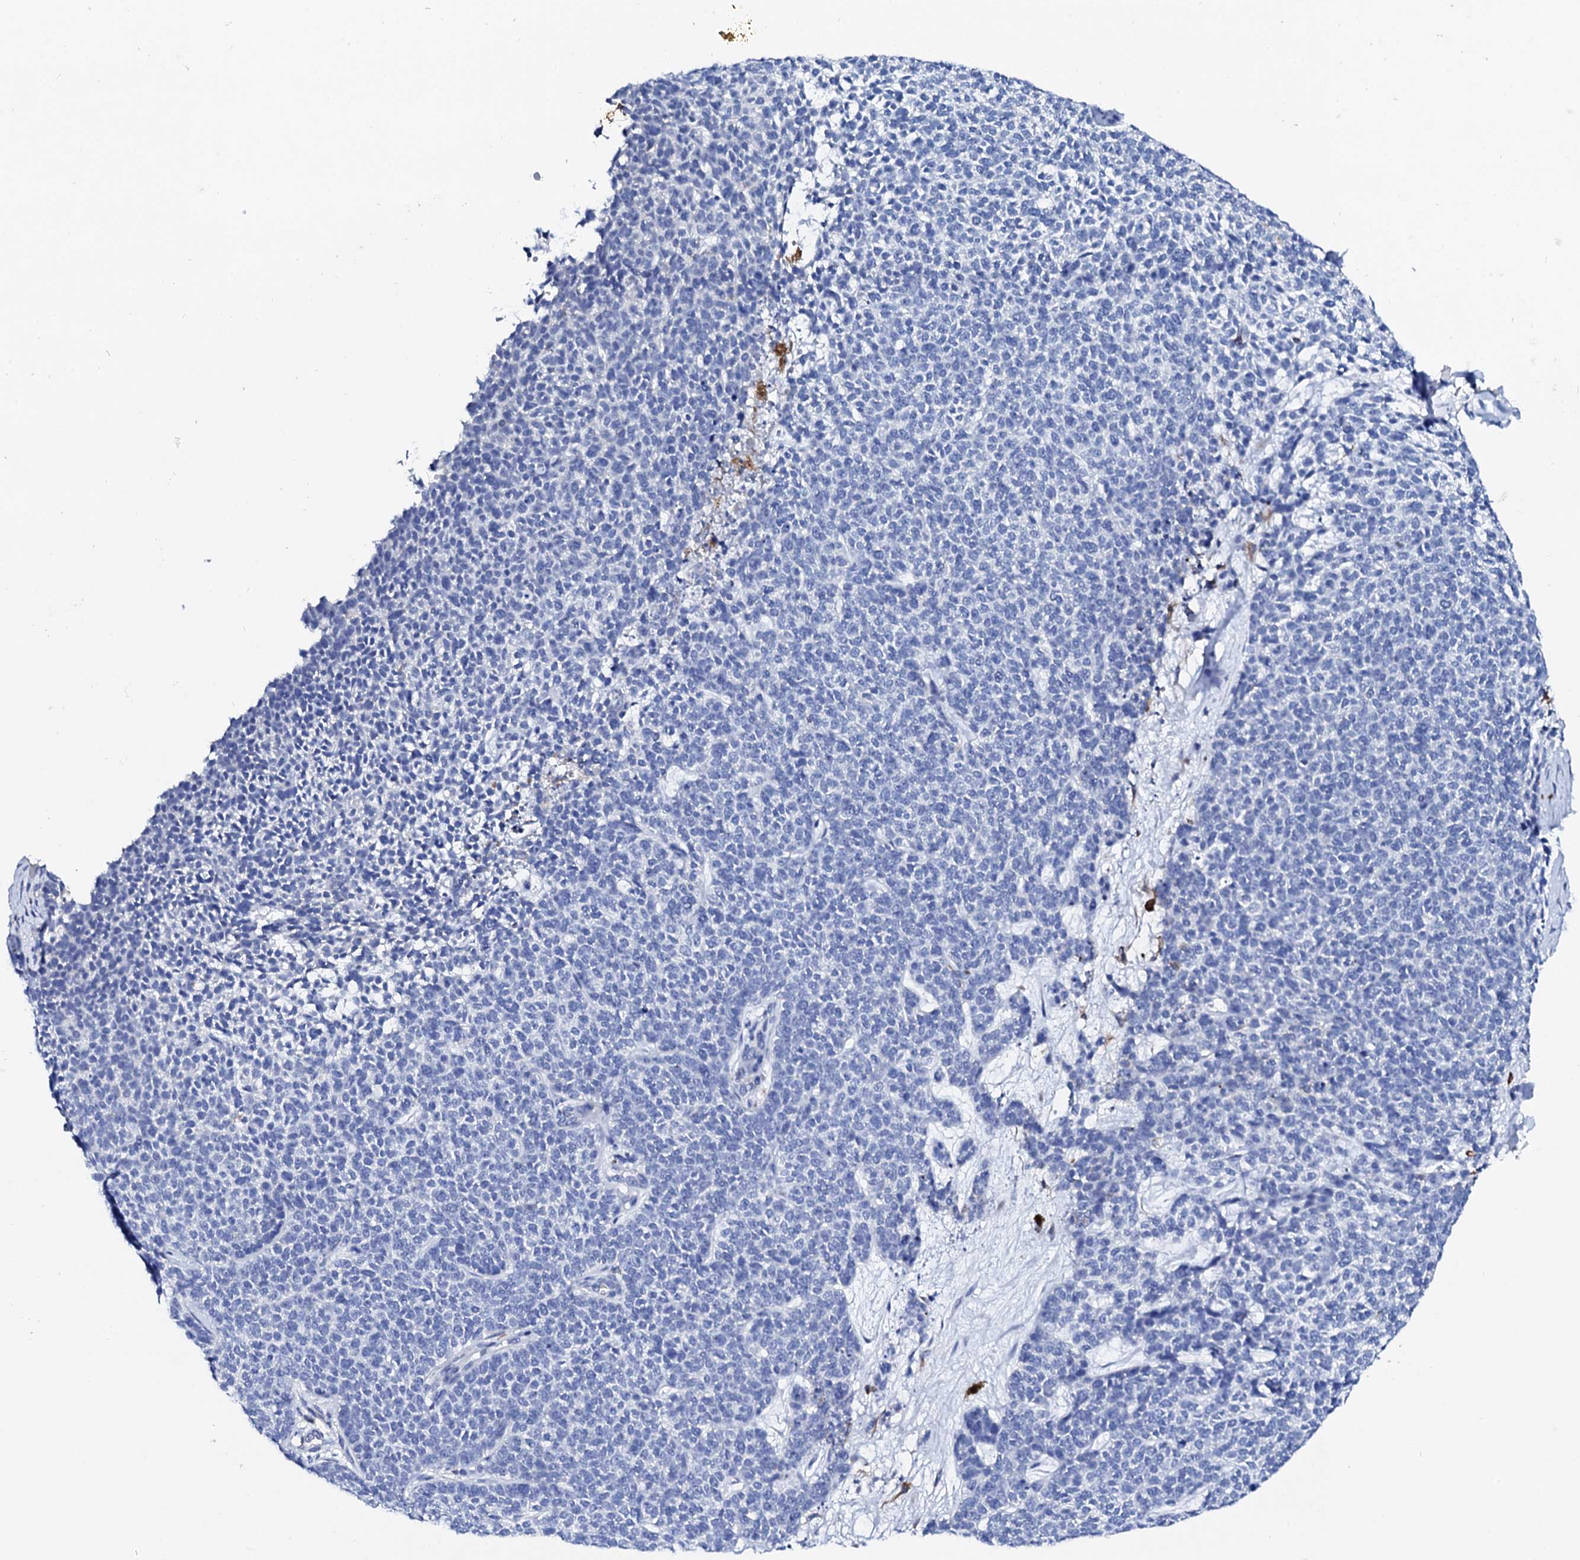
{"staining": {"intensity": "negative", "quantity": "none", "location": "none"}, "tissue": "skin cancer", "cell_type": "Tumor cells", "image_type": "cancer", "snomed": [{"axis": "morphology", "description": "Basal cell carcinoma"}, {"axis": "topography", "description": "Skin"}], "caption": "This is an IHC image of human skin cancer (basal cell carcinoma). There is no expression in tumor cells.", "gene": "GLB1L3", "patient": {"sex": "female", "age": 84}}